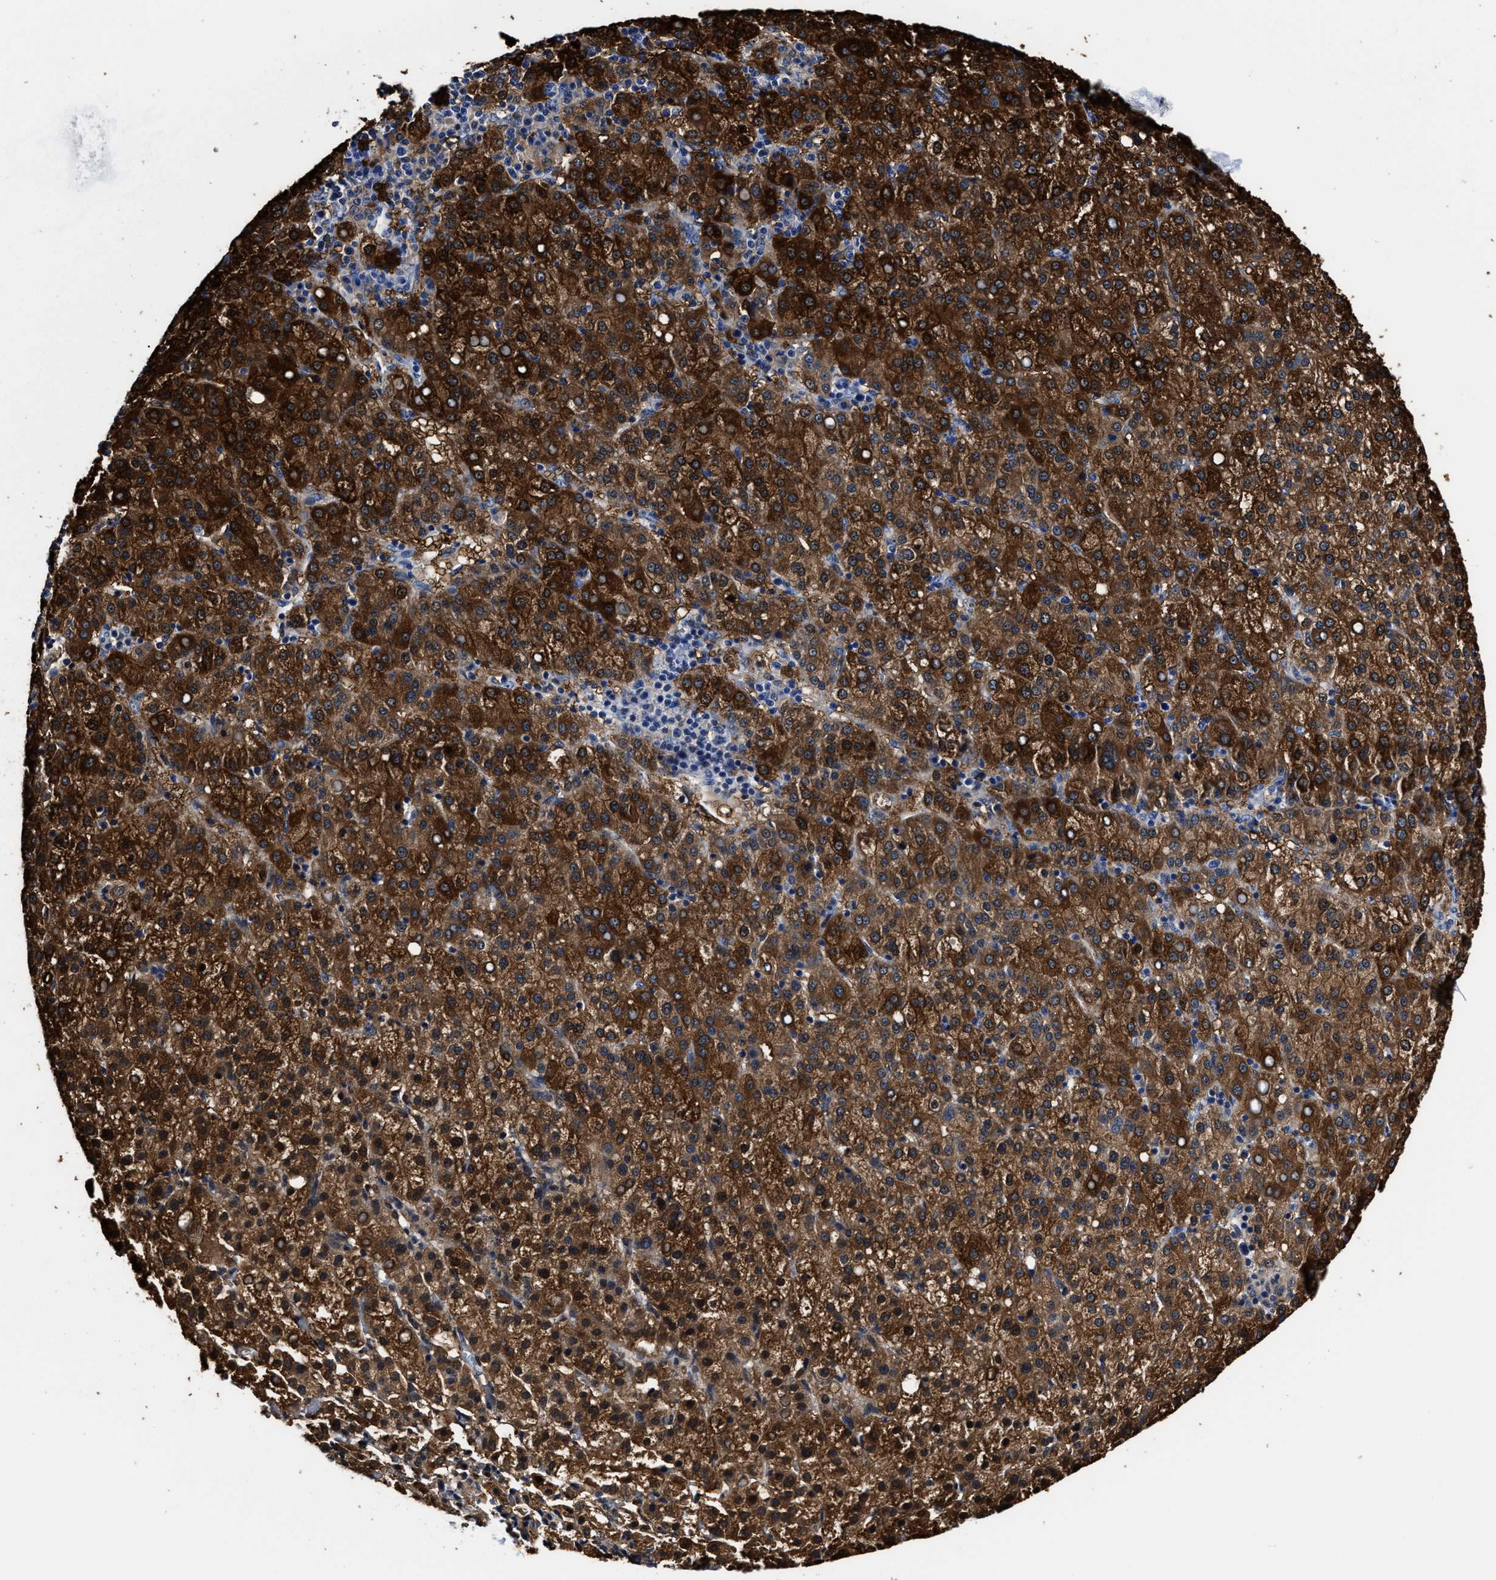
{"staining": {"intensity": "strong", "quantity": ">75%", "location": "cytoplasmic/membranous,nuclear"}, "tissue": "liver cancer", "cell_type": "Tumor cells", "image_type": "cancer", "snomed": [{"axis": "morphology", "description": "Carcinoma, Hepatocellular, NOS"}, {"axis": "topography", "description": "Liver"}], "caption": "Protein staining of liver cancer tissue reveals strong cytoplasmic/membranous and nuclear staining in about >75% of tumor cells. (Brightfield microscopy of DAB IHC at high magnification).", "gene": "PRPF4B", "patient": {"sex": "female", "age": 58}}